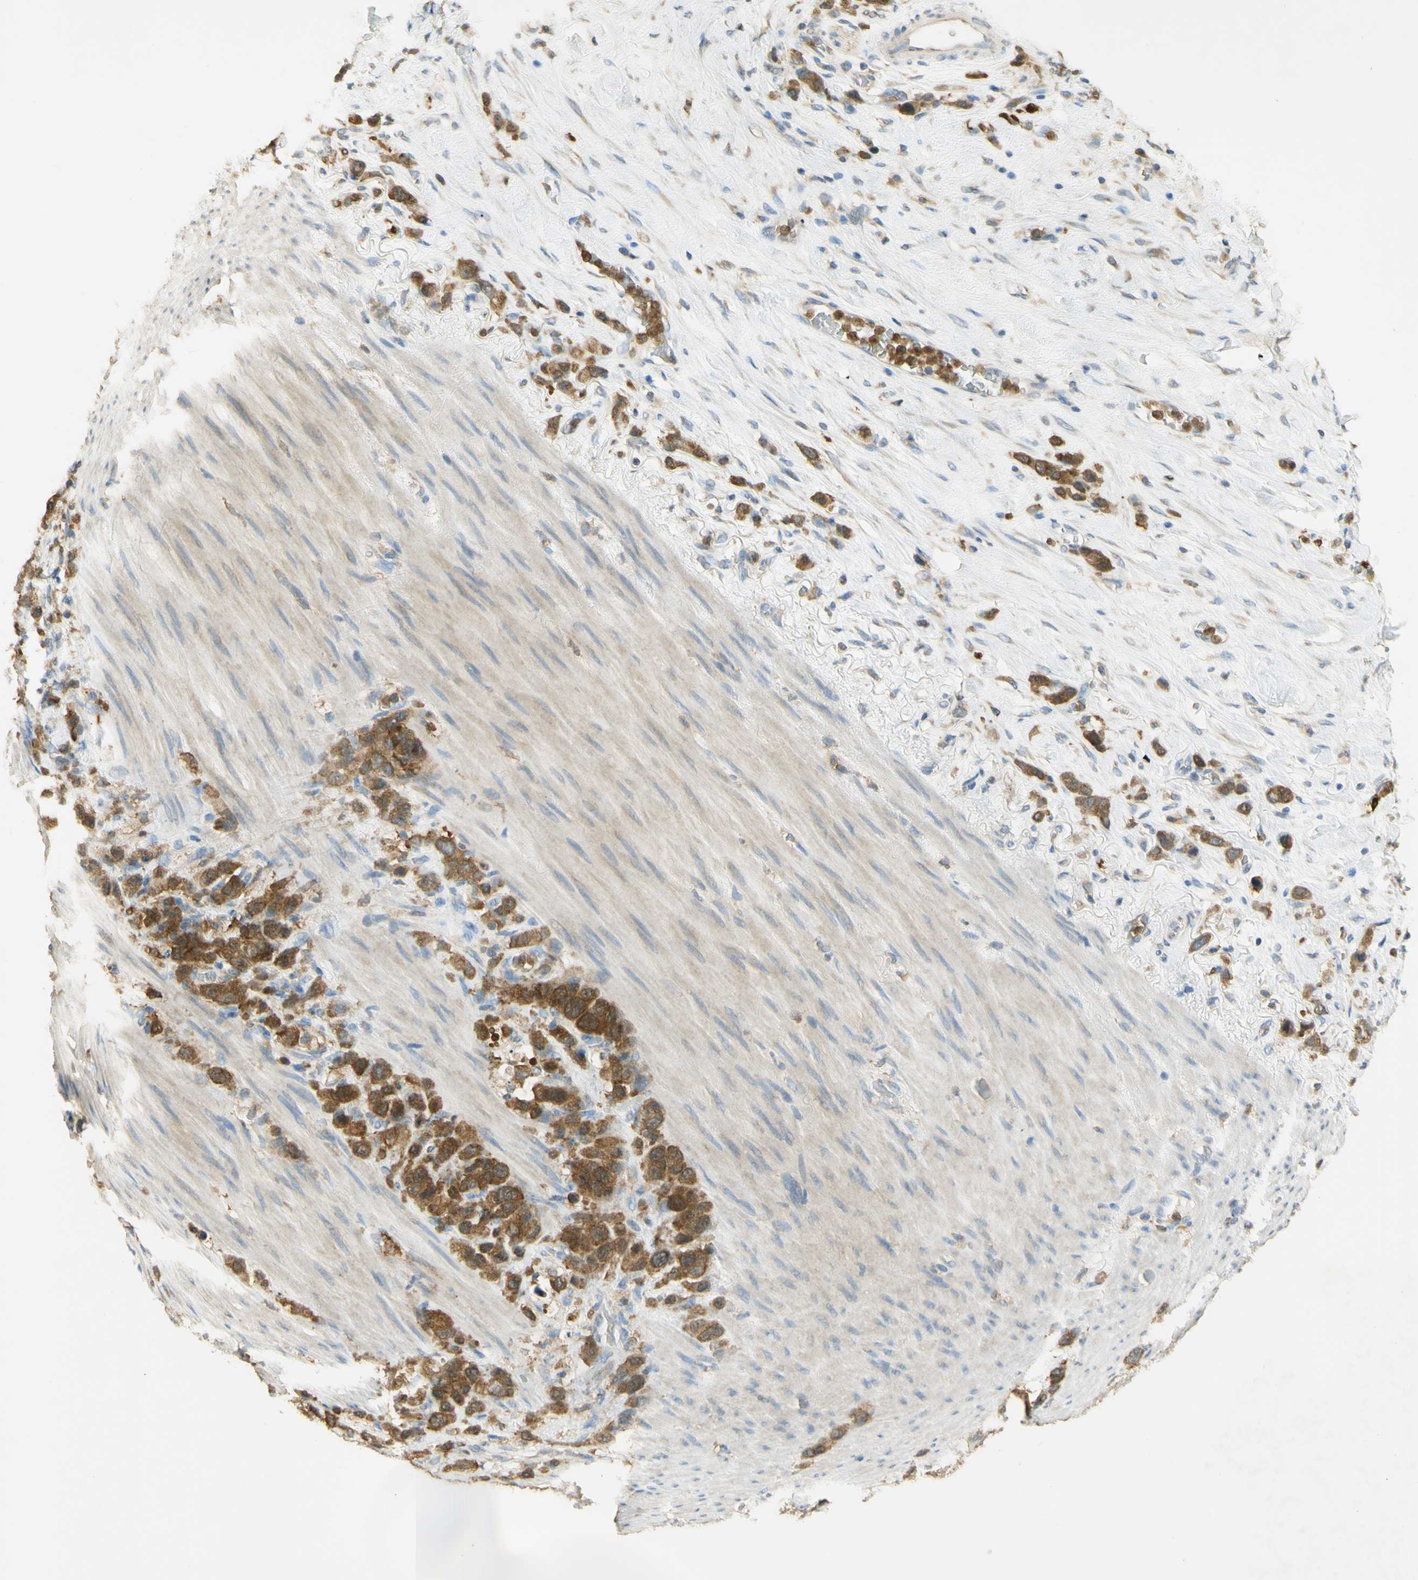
{"staining": {"intensity": "strong", "quantity": ">75%", "location": "cytoplasmic/membranous"}, "tissue": "stomach cancer", "cell_type": "Tumor cells", "image_type": "cancer", "snomed": [{"axis": "morphology", "description": "Adenocarcinoma, NOS"}, {"axis": "morphology", "description": "Adenocarcinoma, High grade"}, {"axis": "topography", "description": "Stomach, upper"}, {"axis": "topography", "description": "Stomach, lower"}], "caption": "High-magnification brightfield microscopy of stomach cancer (adenocarcinoma) stained with DAB (3,3'-diaminobenzidine) (brown) and counterstained with hematoxylin (blue). tumor cells exhibit strong cytoplasmic/membranous positivity is present in about>75% of cells.", "gene": "PAK1", "patient": {"sex": "female", "age": 65}}